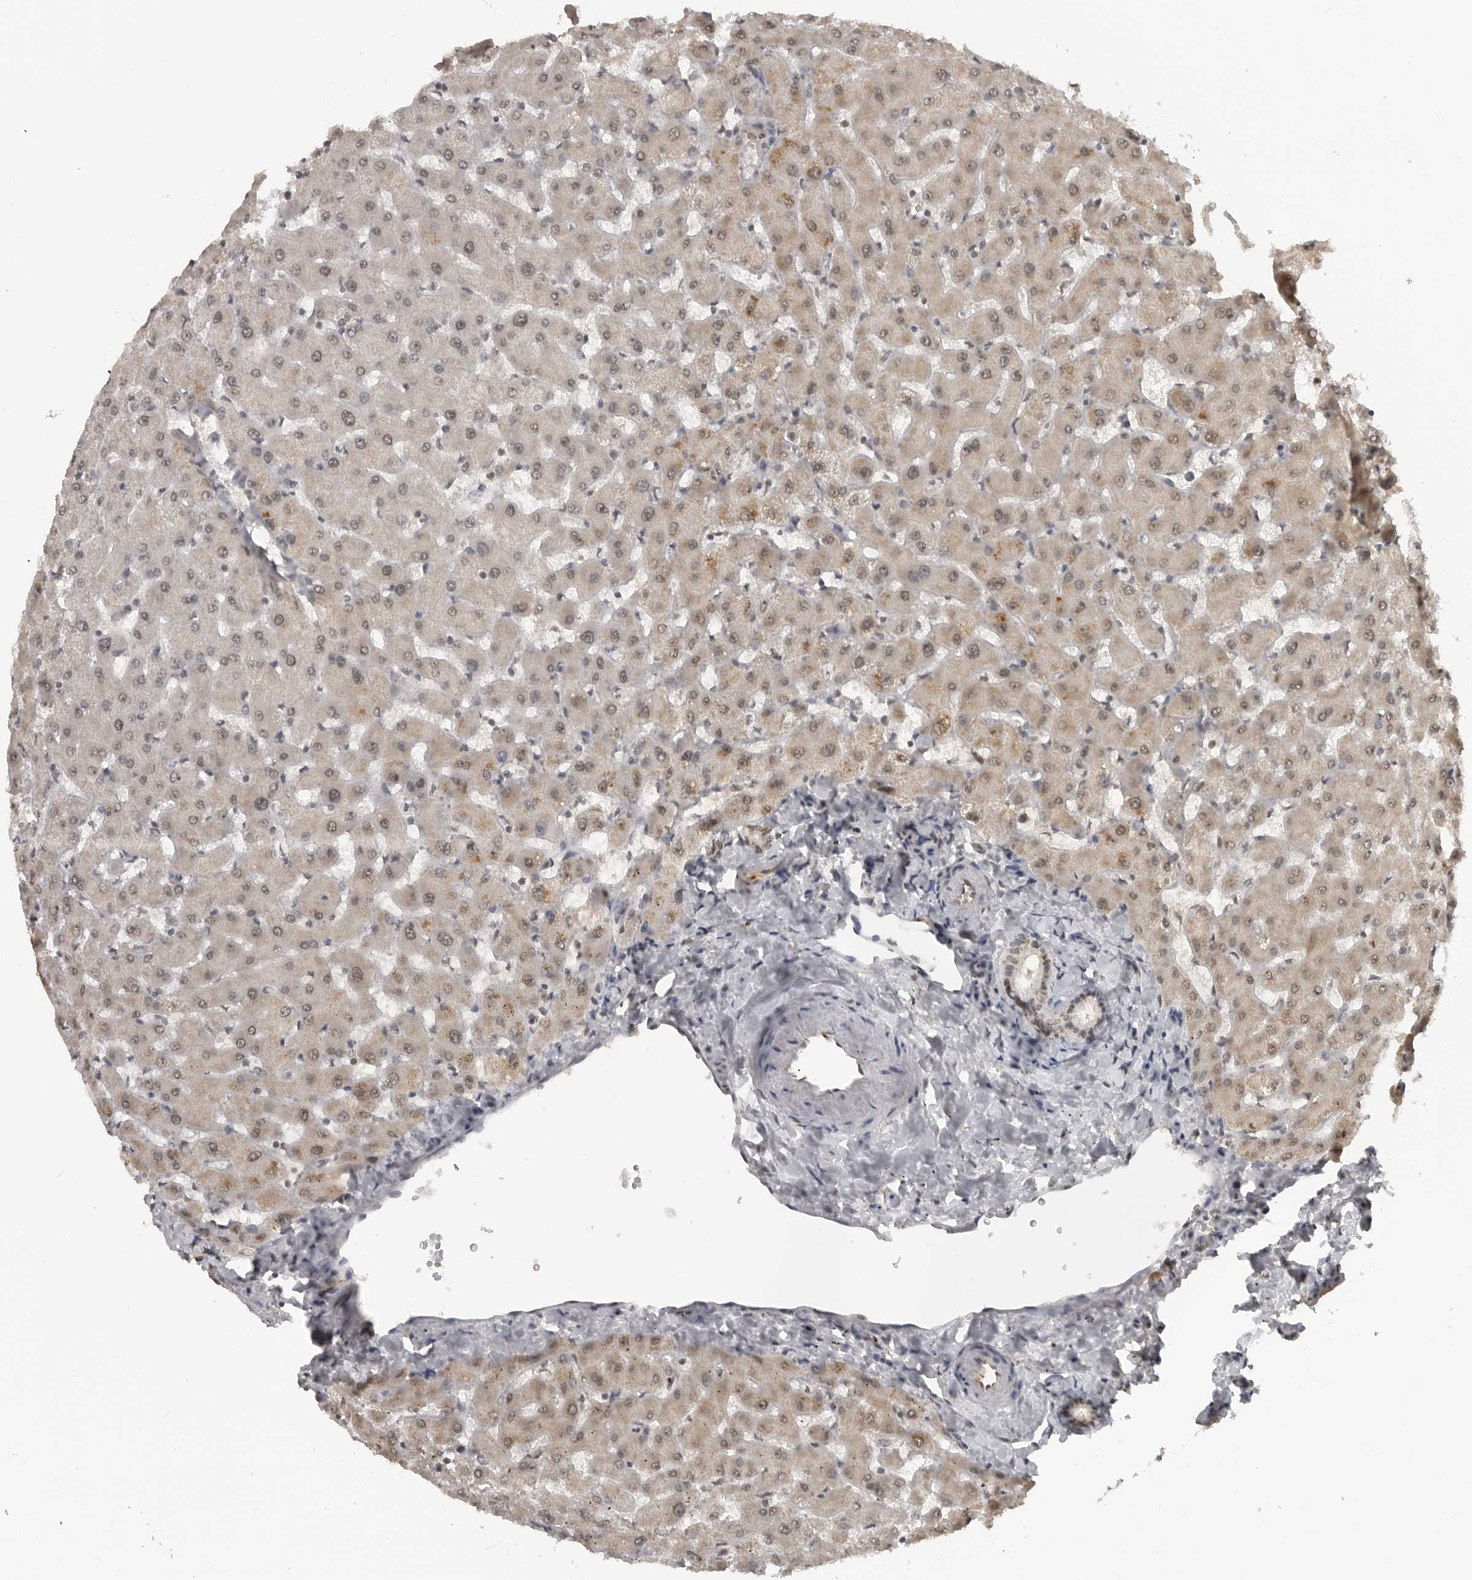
{"staining": {"intensity": "weak", "quantity": ">75%", "location": "nuclear"}, "tissue": "liver", "cell_type": "Cholangiocytes", "image_type": "normal", "snomed": [{"axis": "morphology", "description": "Normal tissue, NOS"}, {"axis": "topography", "description": "Liver"}], "caption": "Protein staining of normal liver displays weak nuclear staining in about >75% of cholangiocytes.", "gene": "CLOCK", "patient": {"sex": "female", "age": 63}}